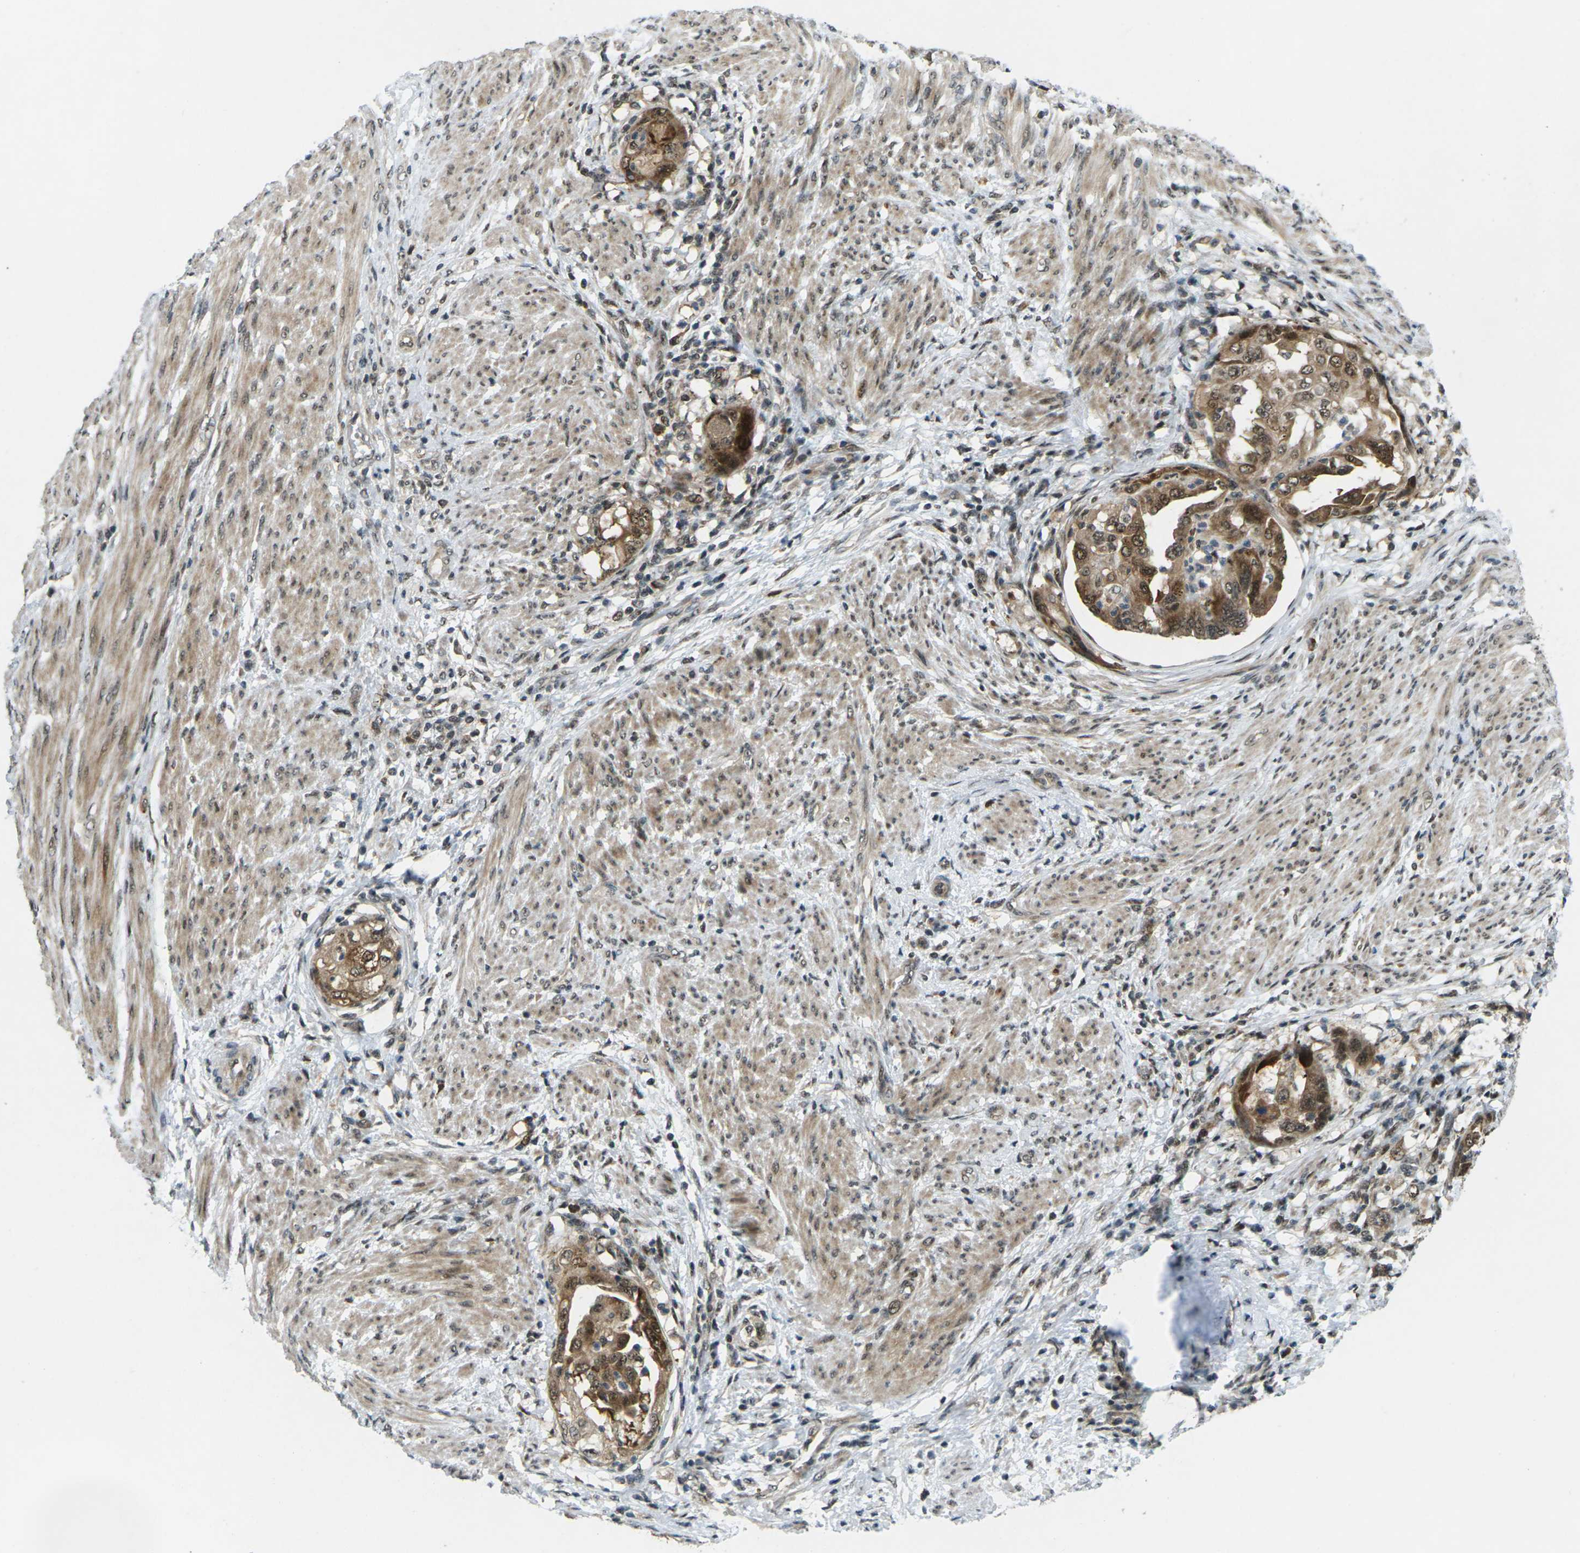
{"staining": {"intensity": "moderate", "quantity": ">75%", "location": "cytoplasmic/membranous,nuclear"}, "tissue": "endometrial cancer", "cell_type": "Tumor cells", "image_type": "cancer", "snomed": [{"axis": "morphology", "description": "Adenocarcinoma, NOS"}, {"axis": "topography", "description": "Endometrium"}], "caption": "Endometrial cancer was stained to show a protein in brown. There is medium levels of moderate cytoplasmic/membranous and nuclear staining in approximately >75% of tumor cells.", "gene": "UBE2S", "patient": {"sex": "female", "age": 85}}